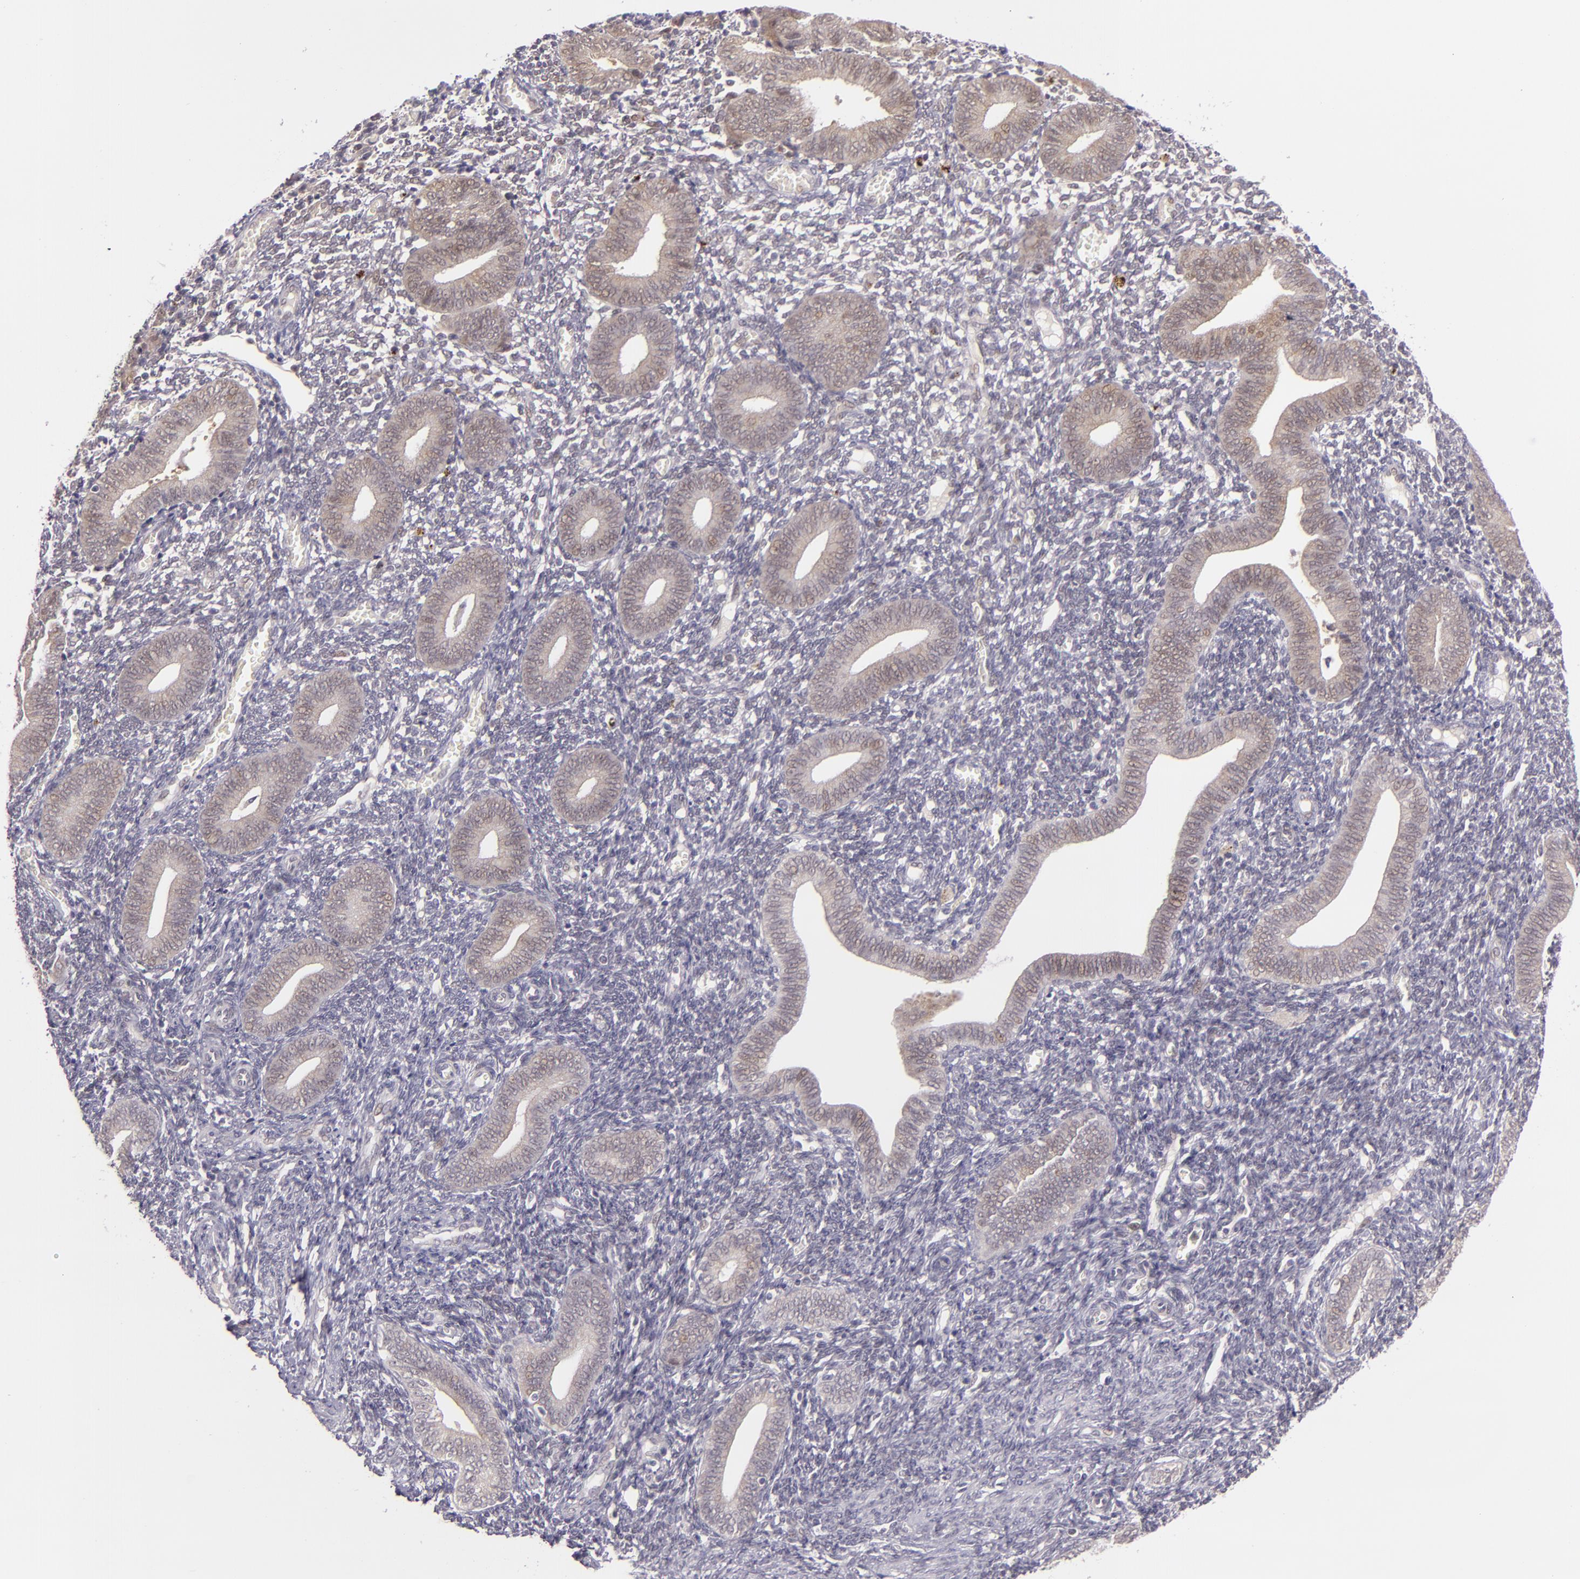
{"staining": {"intensity": "negative", "quantity": "none", "location": "none"}, "tissue": "endometrium", "cell_type": "Cells in endometrial stroma", "image_type": "normal", "snomed": [{"axis": "morphology", "description": "Normal tissue, NOS"}, {"axis": "topography", "description": "Uterus"}, {"axis": "topography", "description": "Endometrium"}], "caption": "DAB (3,3'-diaminobenzidine) immunohistochemical staining of unremarkable endometrium exhibits no significant expression in cells in endometrial stroma.", "gene": "CSE1L", "patient": {"sex": "female", "age": 33}}